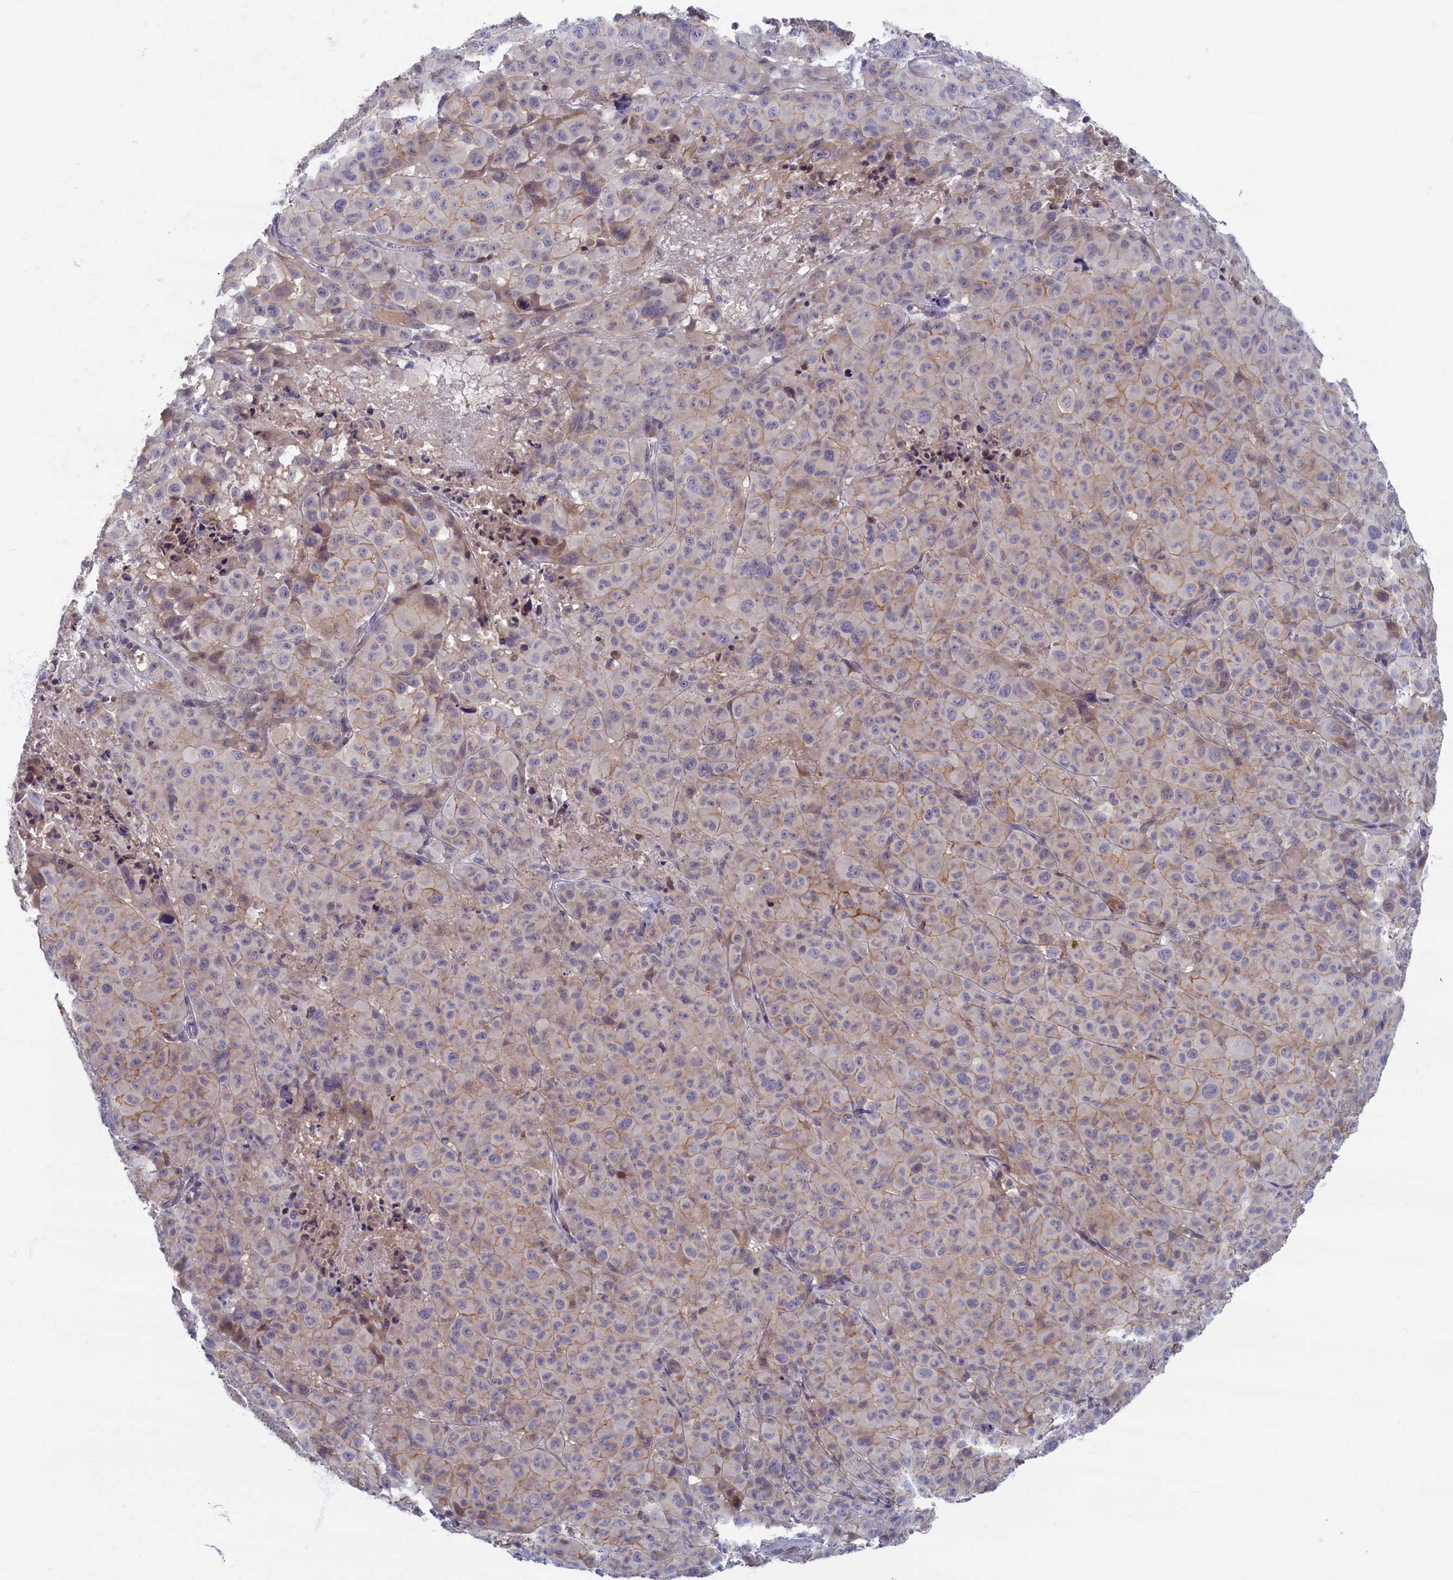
{"staining": {"intensity": "weak", "quantity": ">75%", "location": "cytoplasmic/membranous"}, "tissue": "melanoma", "cell_type": "Tumor cells", "image_type": "cancer", "snomed": [{"axis": "morphology", "description": "Malignant melanoma, NOS"}, {"axis": "topography", "description": "Skin"}], "caption": "Malignant melanoma was stained to show a protein in brown. There is low levels of weak cytoplasmic/membranous staining in approximately >75% of tumor cells.", "gene": "TRPM4", "patient": {"sex": "male", "age": 73}}